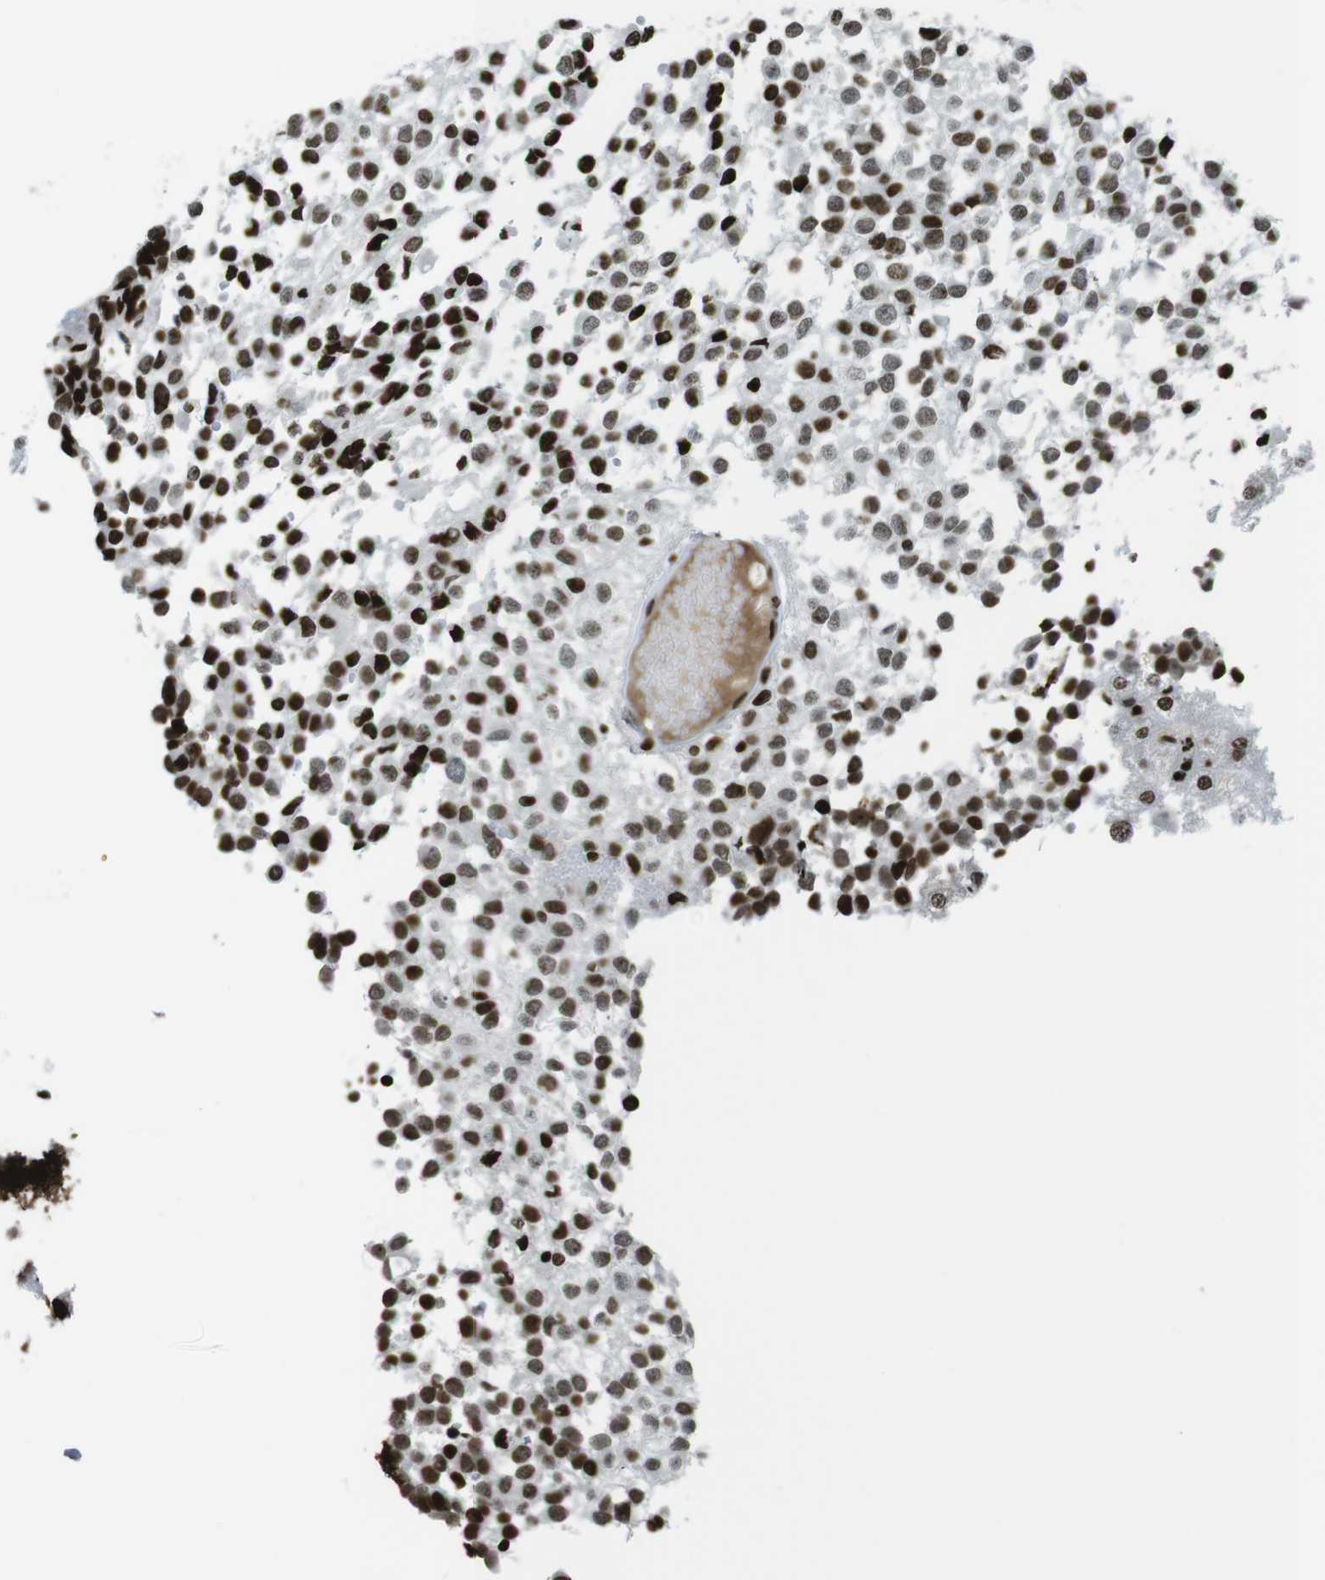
{"staining": {"intensity": "strong", "quantity": ">75%", "location": "nuclear"}, "tissue": "glioma", "cell_type": "Tumor cells", "image_type": "cancer", "snomed": [{"axis": "morphology", "description": "Glioma, malignant, High grade"}, {"axis": "topography", "description": "Brain"}], "caption": "A brown stain labels strong nuclear positivity of a protein in human malignant glioma (high-grade) tumor cells.", "gene": "H2AC8", "patient": {"sex": "male", "age": 32}}